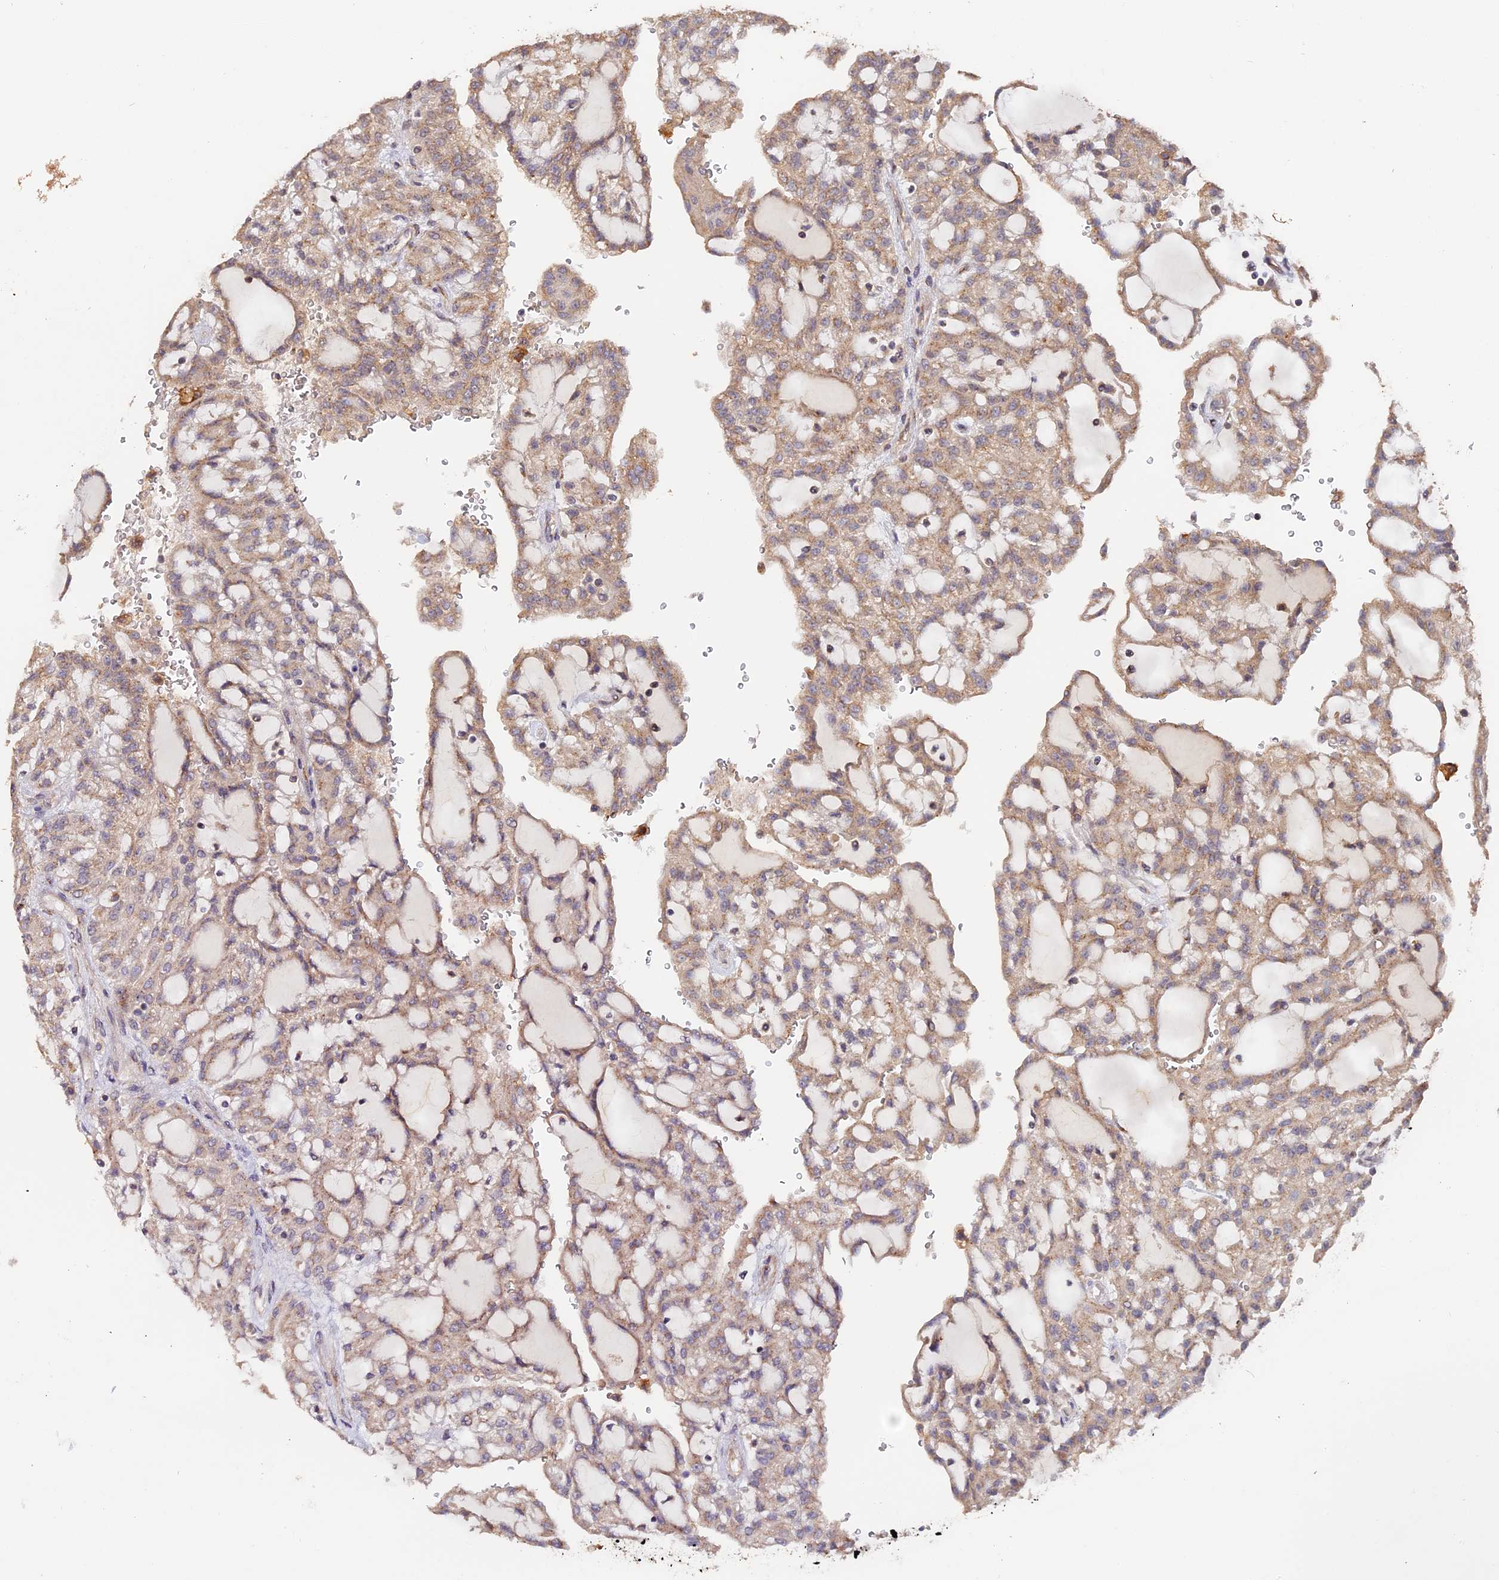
{"staining": {"intensity": "weak", "quantity": ">75%", "location": "cytoplasmic/membranous"}, "tissue": "renal cancer", "cell_type": "Tumor cells", "image_type": "cancer", "snomed": [{"axis": "morphology", "description": "Adenocarcinoma, NOS"}, {"axis": "topography", "description": "Kidney"}], "caption": "Renal cancer (adenocarcinoma) stained with a brown dye exhibits weak cytoplasmic/membranous positive expression in about >75% of tumor cells.", "gene": "TANGO6", "patient": {"sex": "male", "age": 63}}